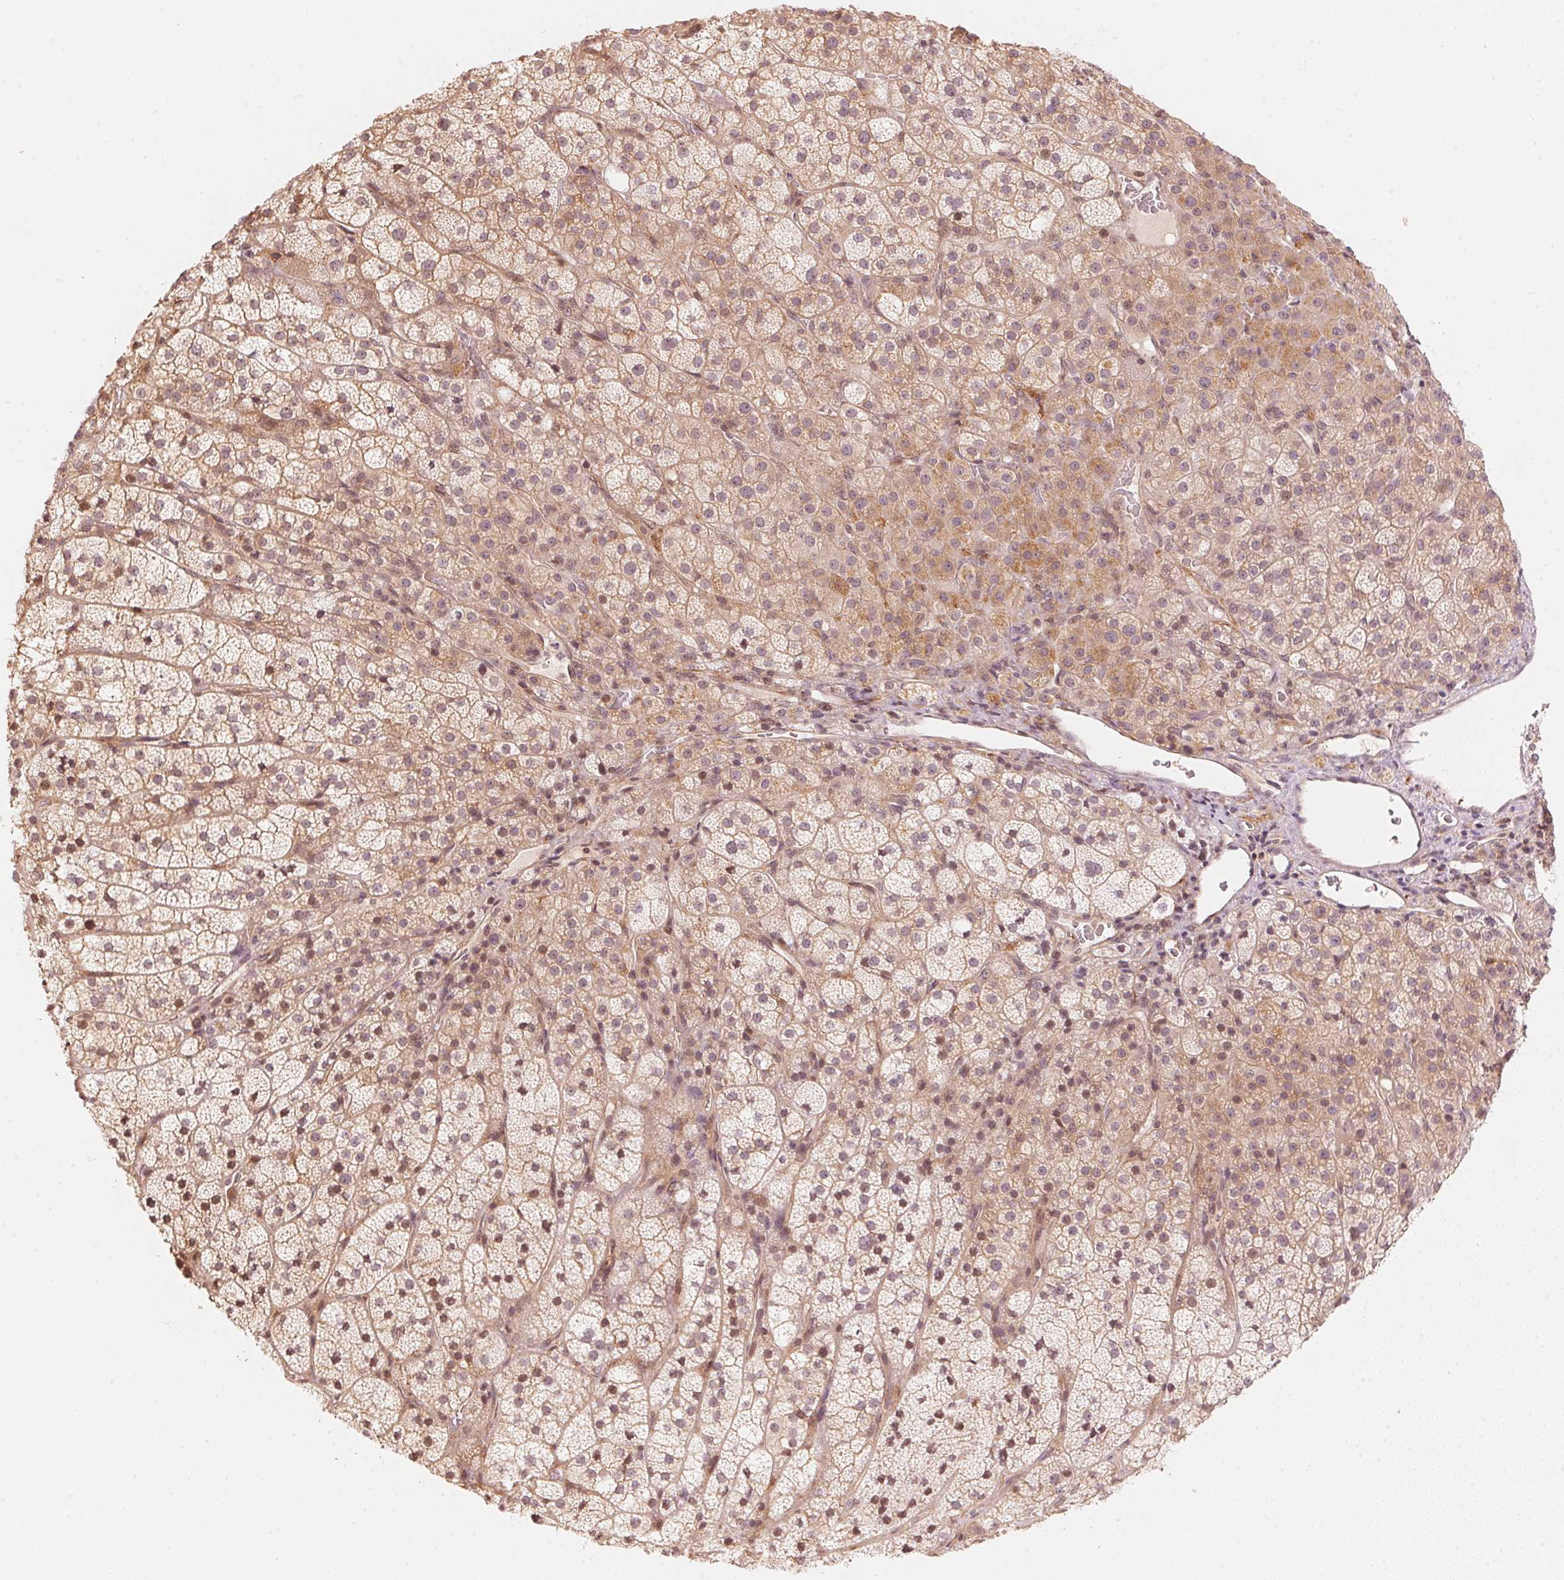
{"staining": {"intensity": "weak", "quantity": ">75%", "location": "cytoplasmic/membranous,nuclear"}, "tissue": "adrenal gland", "cell_type": "Glandular cells", "image_type": "normal", "snomed": [{"axis": "morphology", "description": "Normal tissue, NOS"}, {"axis": "topography", "description": "Adrenal gland"}], "caption": "IHC micrograph of benign adrenal gland: adrenal gland stained using IHC exhibits low levels of weak protein expression localized specifically in the cytoplasmic/membranous,nuclear of glandular cells, appearing as a cytoplasmic/membranous,nuclear brown color.", "gene": "PRKN", "patient": {"sex": "female", "age": 60}}